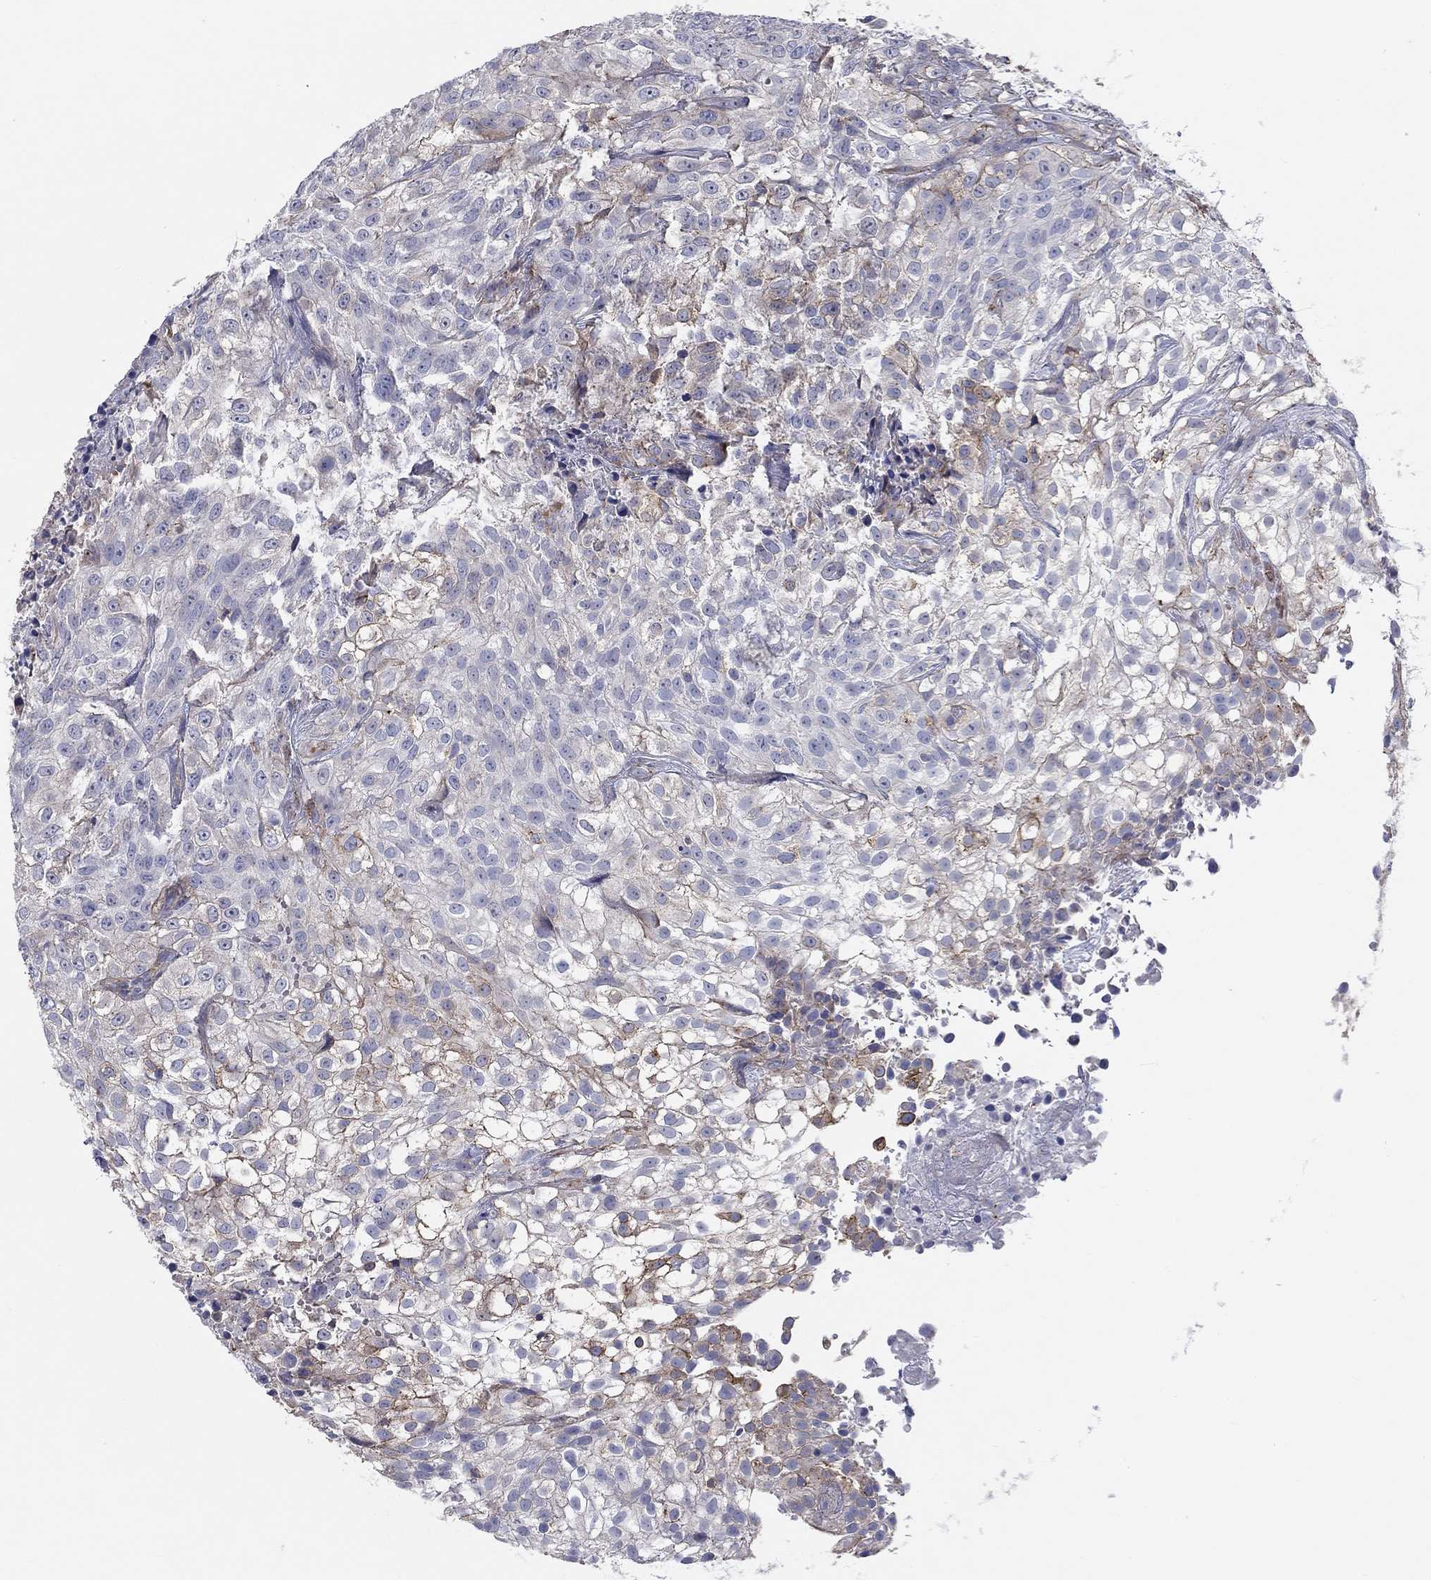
{"staining": {"intensity": "moderate", "quantity": "<25%", "location": "cytoplasmic/membranous"}, "tissue": "urothelial cancer", "cell_type": "Tumor cells", "image_type": "cancer", "snomed": [{"axis": "morphology", "description": "Urothelial carcinoma, High grade"}, {"axis": "topography", "description": "Urinary bladder"}], "caption": "IHC (DAB (3,3'-diaminobenzidine)) staining of human urothelial carcinoma (high-grade) reveals moderate cytoplasmic/membranous protein staining in approximately <25% of tumor cells. (Stains: DAB (3,3'-diaminobenzidine) in brown, nuclei in blue, Microscopy: brightfield microscopy at high magnification).", "gene": "SIT1", "patient": {"sex": "male", "age": 56}}